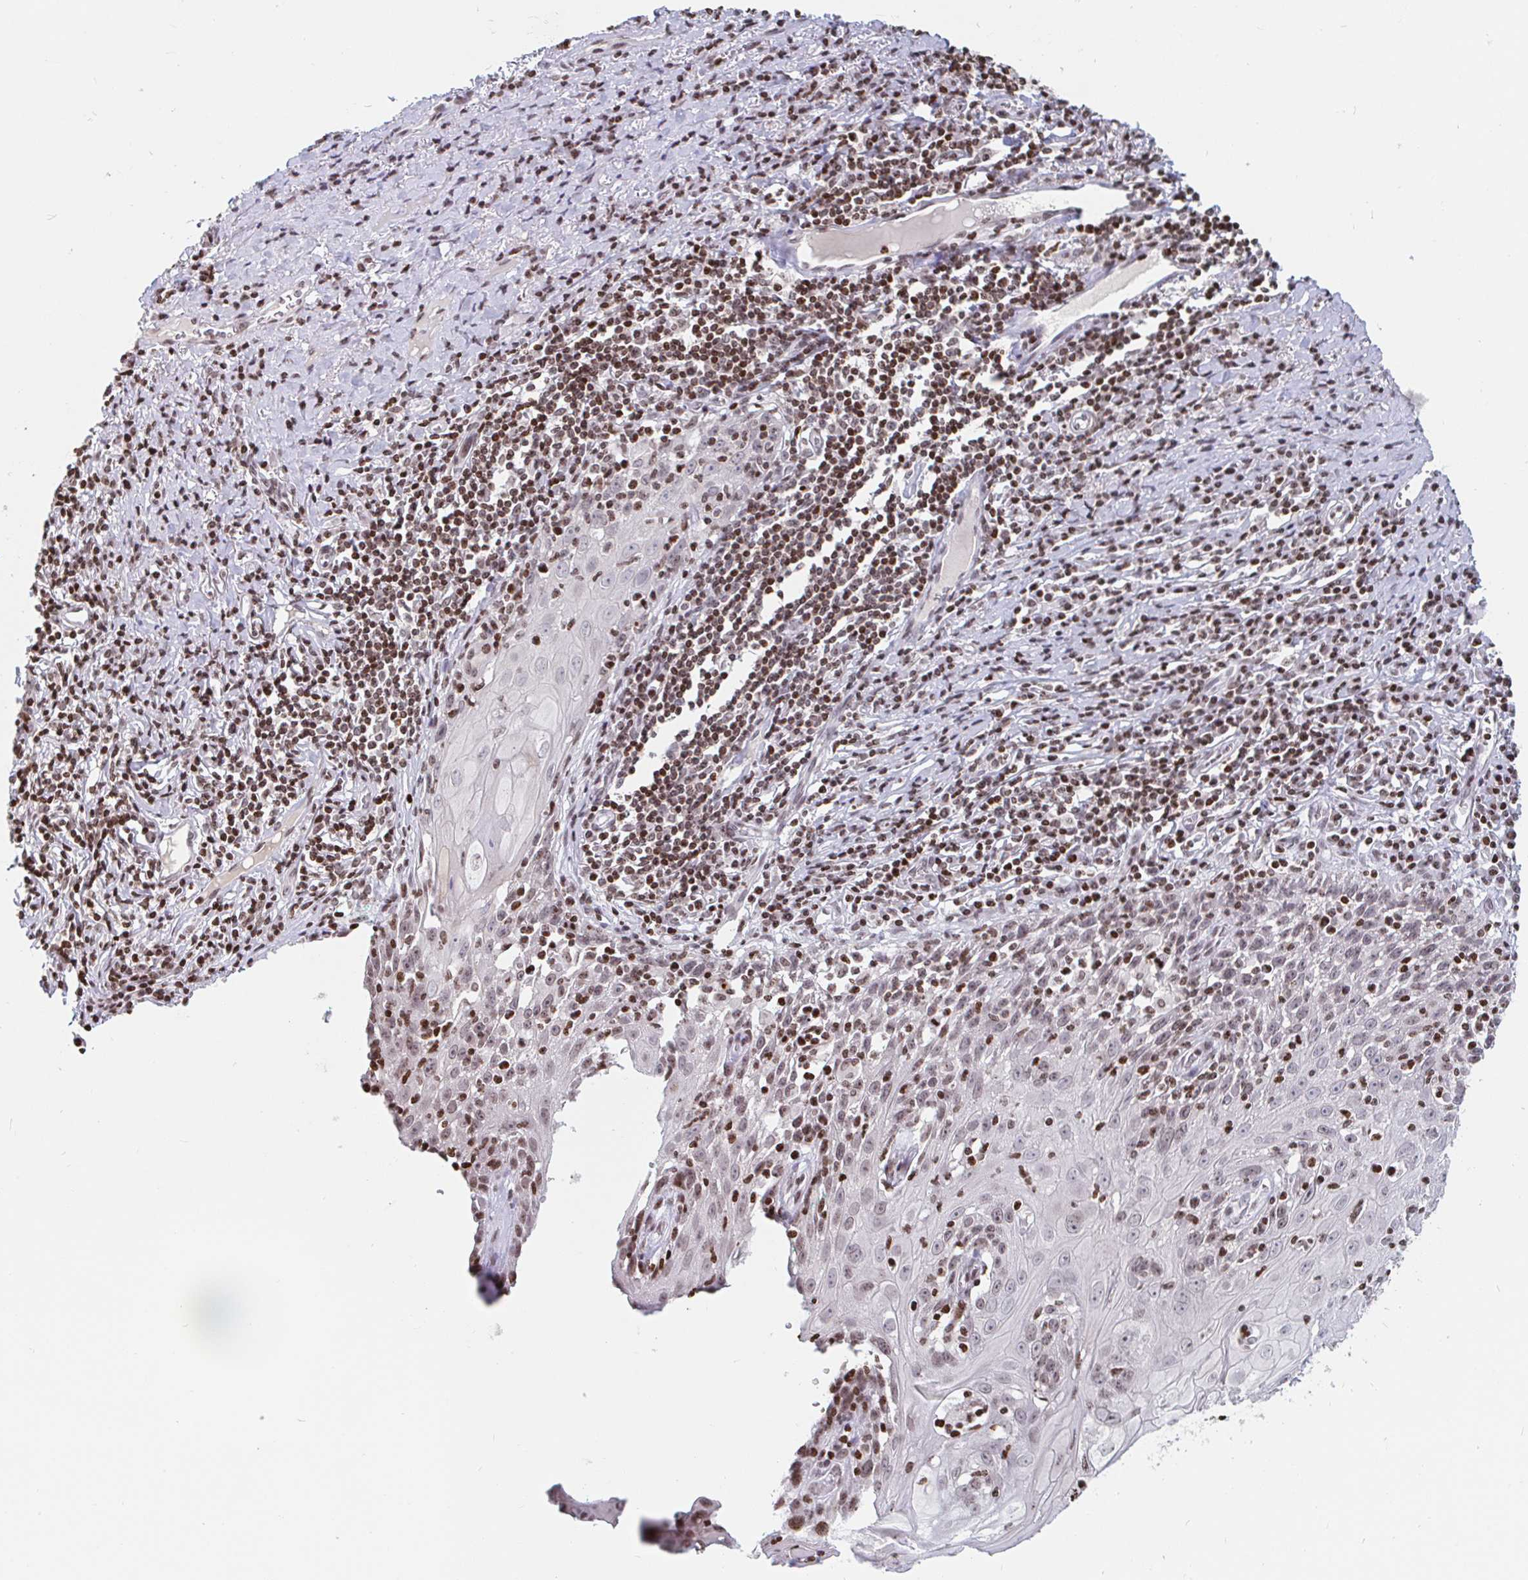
{"staining": {"intensity": "weak", "quantity": "25%-75%", "location": "nuclear"}, "tissue": "skin cancer", "cell_type": "Tumor cells", "image_type": "cancer", "snomed": [{"axis": "morphology", "description": "Squamous cell carcinoma, NOS"}, {"axis": "topography", "description": "Skin"}, {"axis": "topography", "description": "Vulva"}], "caption": "A high-resolution photomicrograph shows immunohistochemistry staining of skin squamous cell carcinoma, which demonstrates weak nuclear positivity in about 25%-75% of tumor cells.", "gene": "HOXC10", "patient": {"sex": "female", "age": 76}}